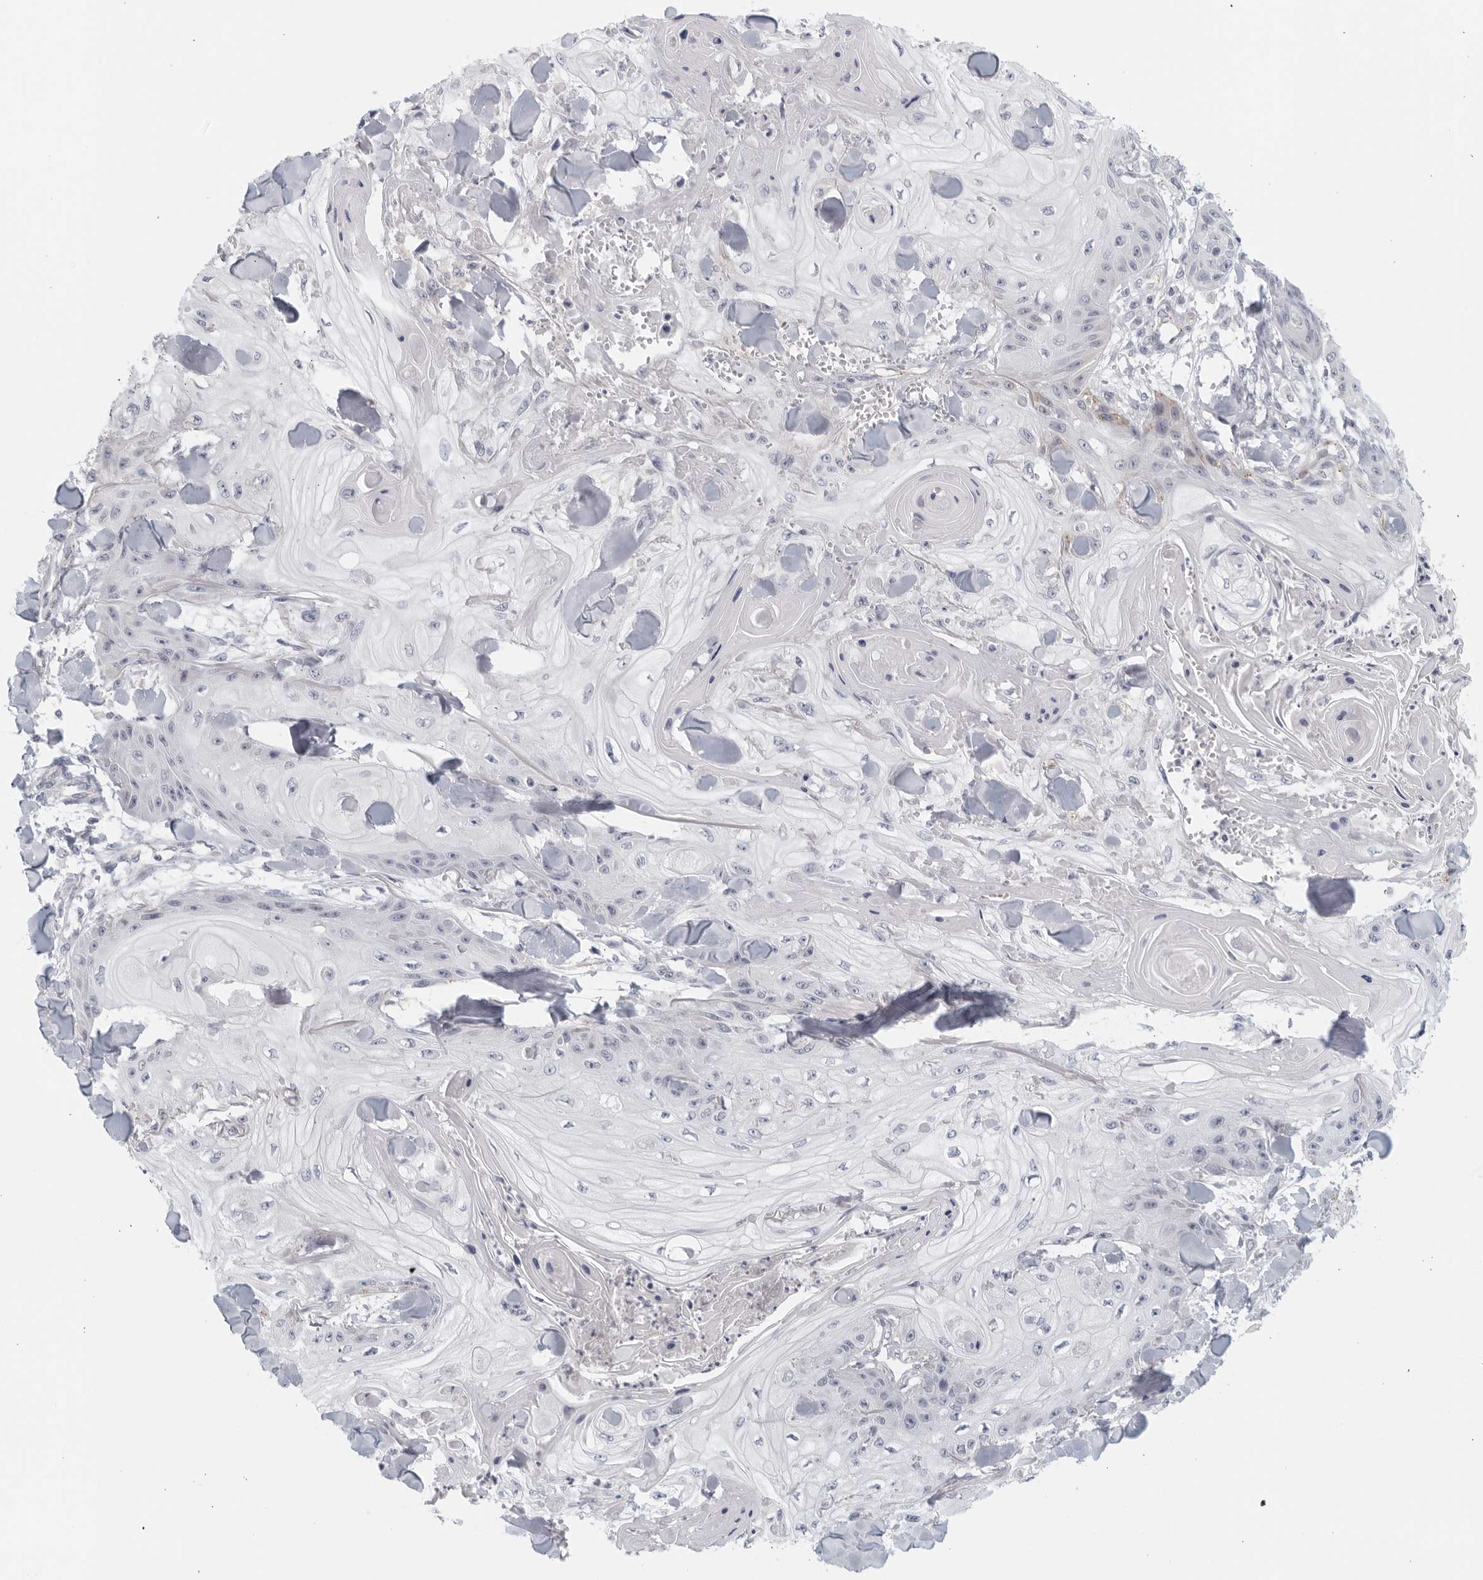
{"staining": {"intensity": "negative", "quantity": "none", "location": "none"}, "tissue": "skin cancer", "cell_type": "Tumor cells", "image_type": "cancer", "snomed": [{"axis": "morphology", "description": "Squamous cell carcinoma, NOS"}, {"axis": "topography", "description": "Skin"}], "caption": "Tumor cells show no significant protein staining in skin cancer (squamous cell carcinoma).", "gene": "MATN1", "patient": {"sex": "male", "age": 74}}